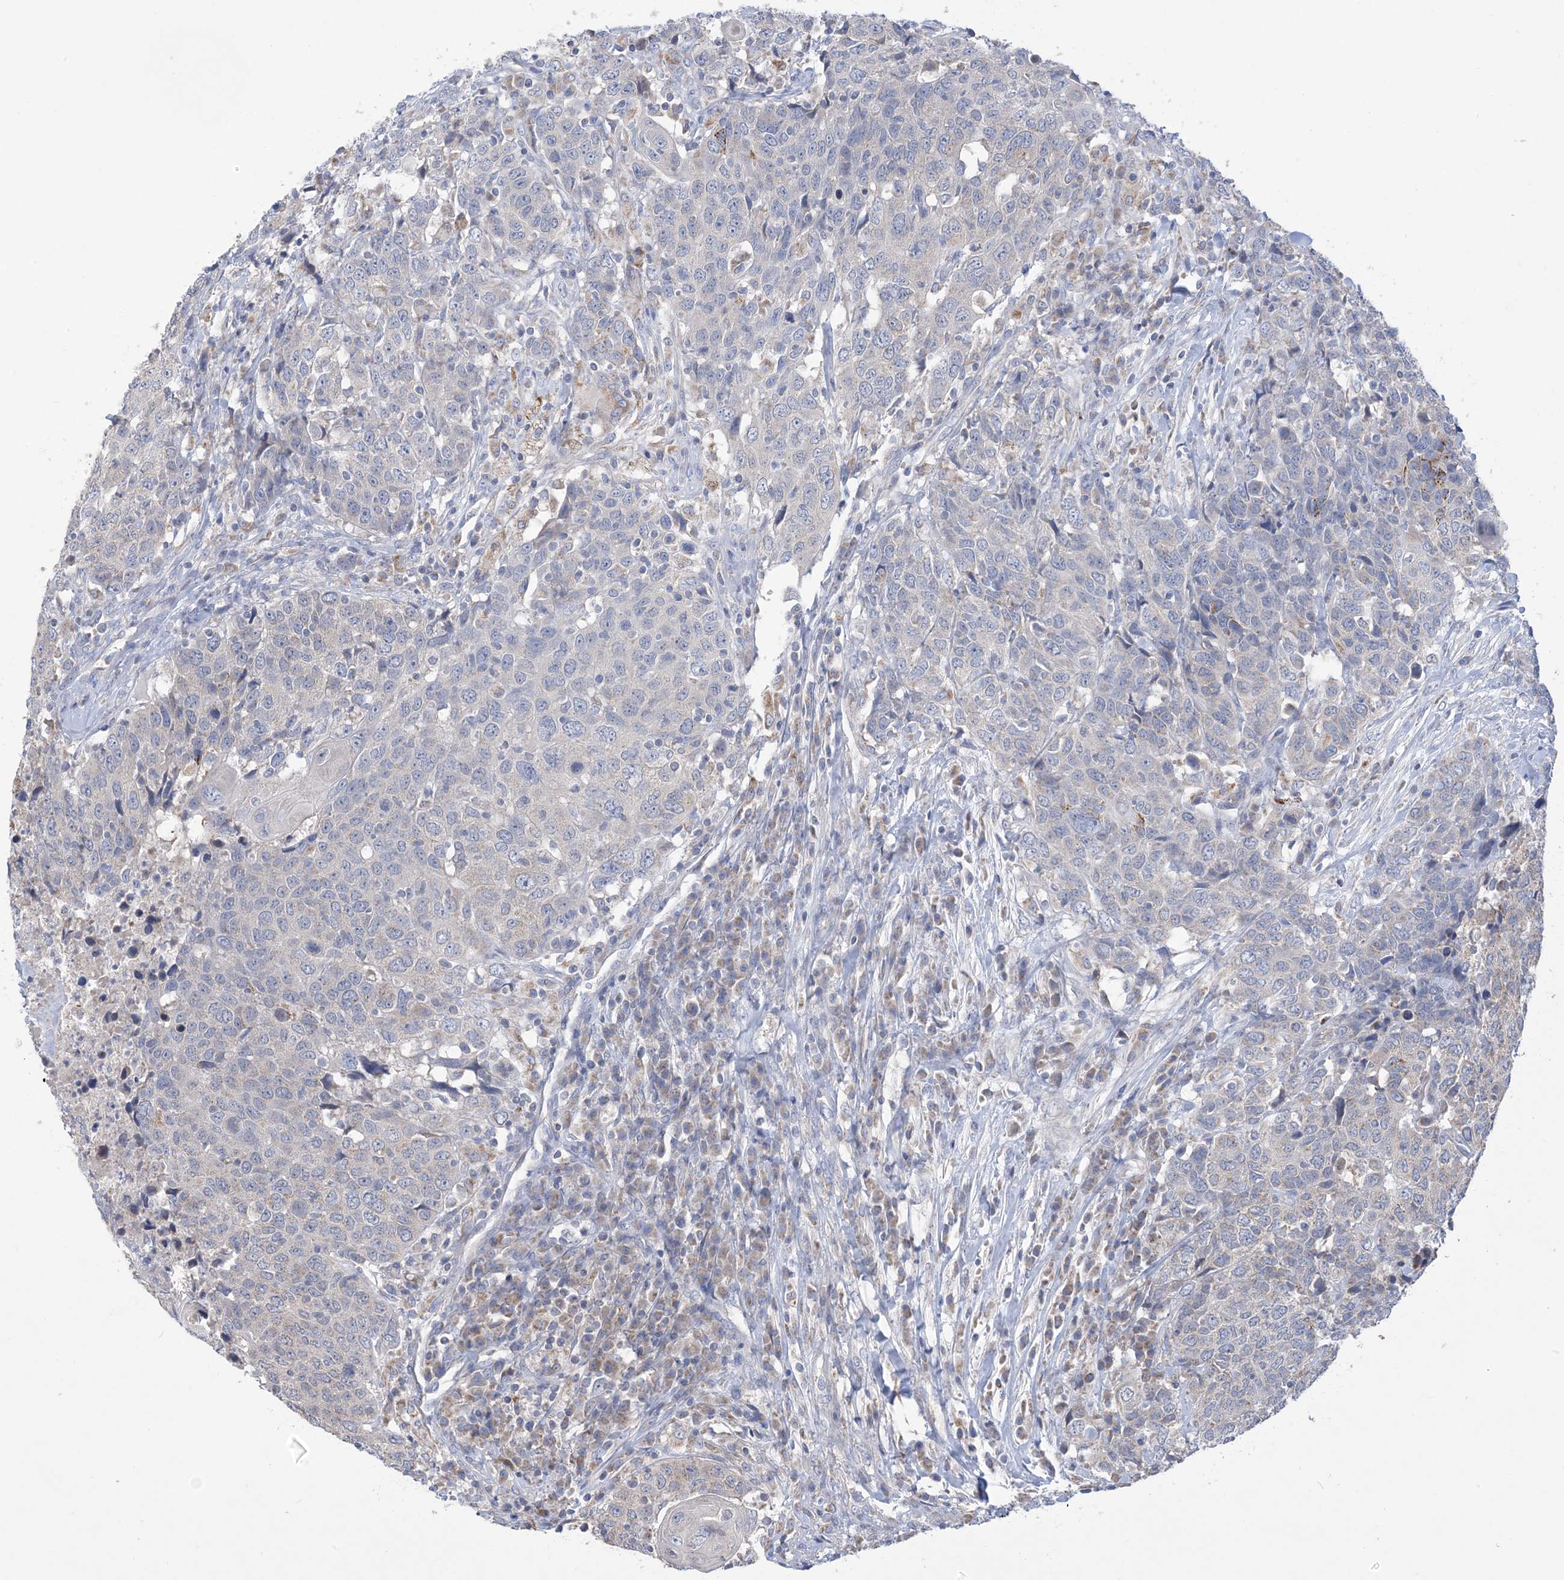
{"staining": {"intensity": "negative", "quantity": "none", "location": "none"}, "tissue": "head and neck cancer", "cell_type": "Tumor cells", "image_type": "cancer", "snomed": [{"axis": "morphology", "description": "Squamous cell carcinoma, NOS"}, {"axis": "topography", "description": "Head-Neck"}], "caption": "This is an IHC histopathology image of head and neck cancer. There is no positivity in tumor cells.", "gene": "CLEC16A", "patient": {"sex": "male", "age": 66}}